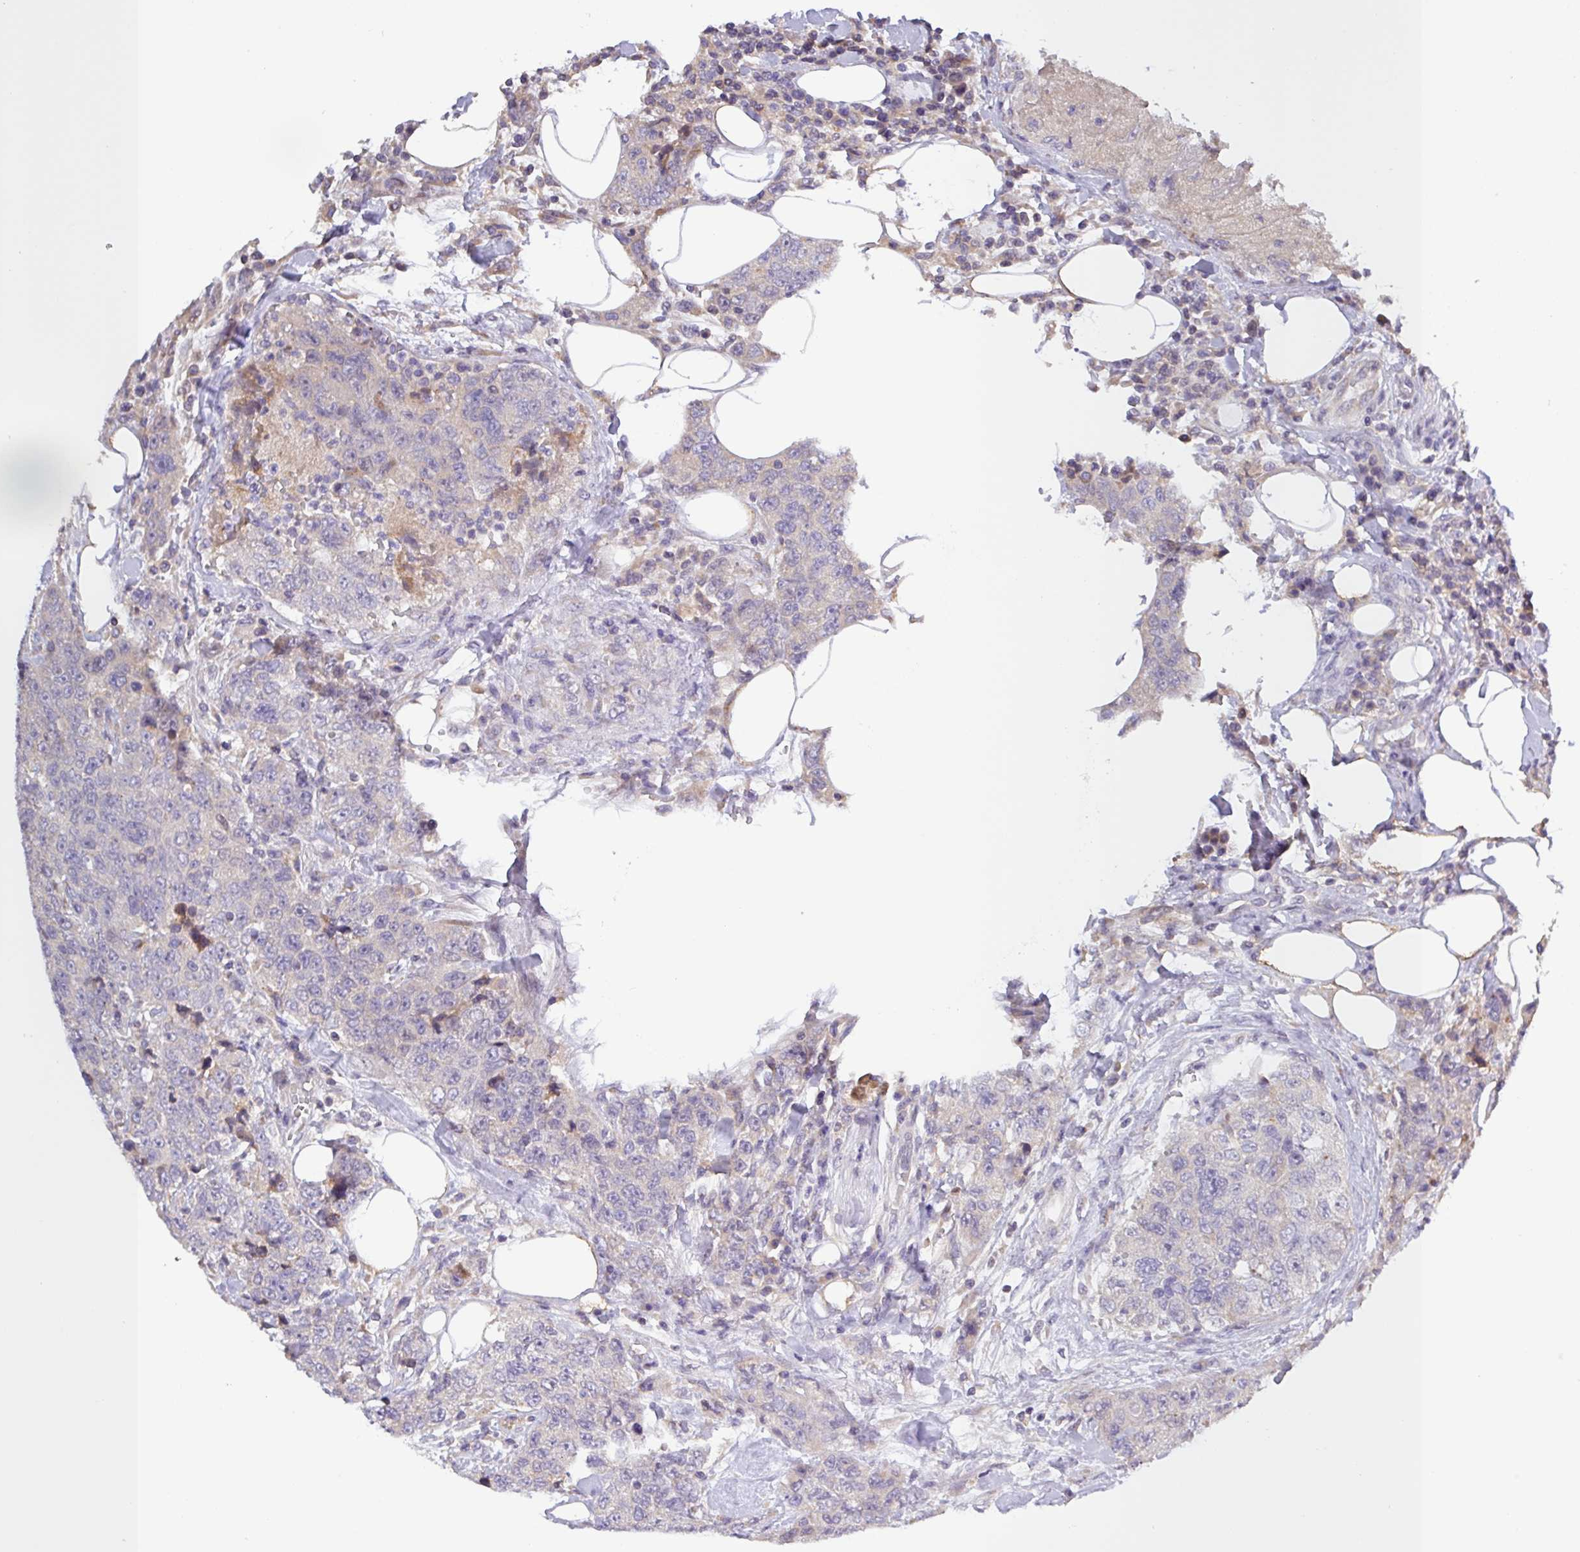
{"staining": {"intensity": "negative", "quantity": "none", "location": "none"}, "tissue": "urothelial cancer", "cell_type": "Tumor cells", "image_type": "cancer", "snomed": [{"axis": "morphology", "description": "Urothelial carcinoma, High grade"}, {"axis": "topography", "description": "Urinary bladder"}], "caption": "This is a photomicrograph of immunohistochemistry staining of high-grade urothelial carcinoma, which shows no positivity in tumor cells.", "gene": "SFTPB", "patient": {"sex": "female", "age": 78}}